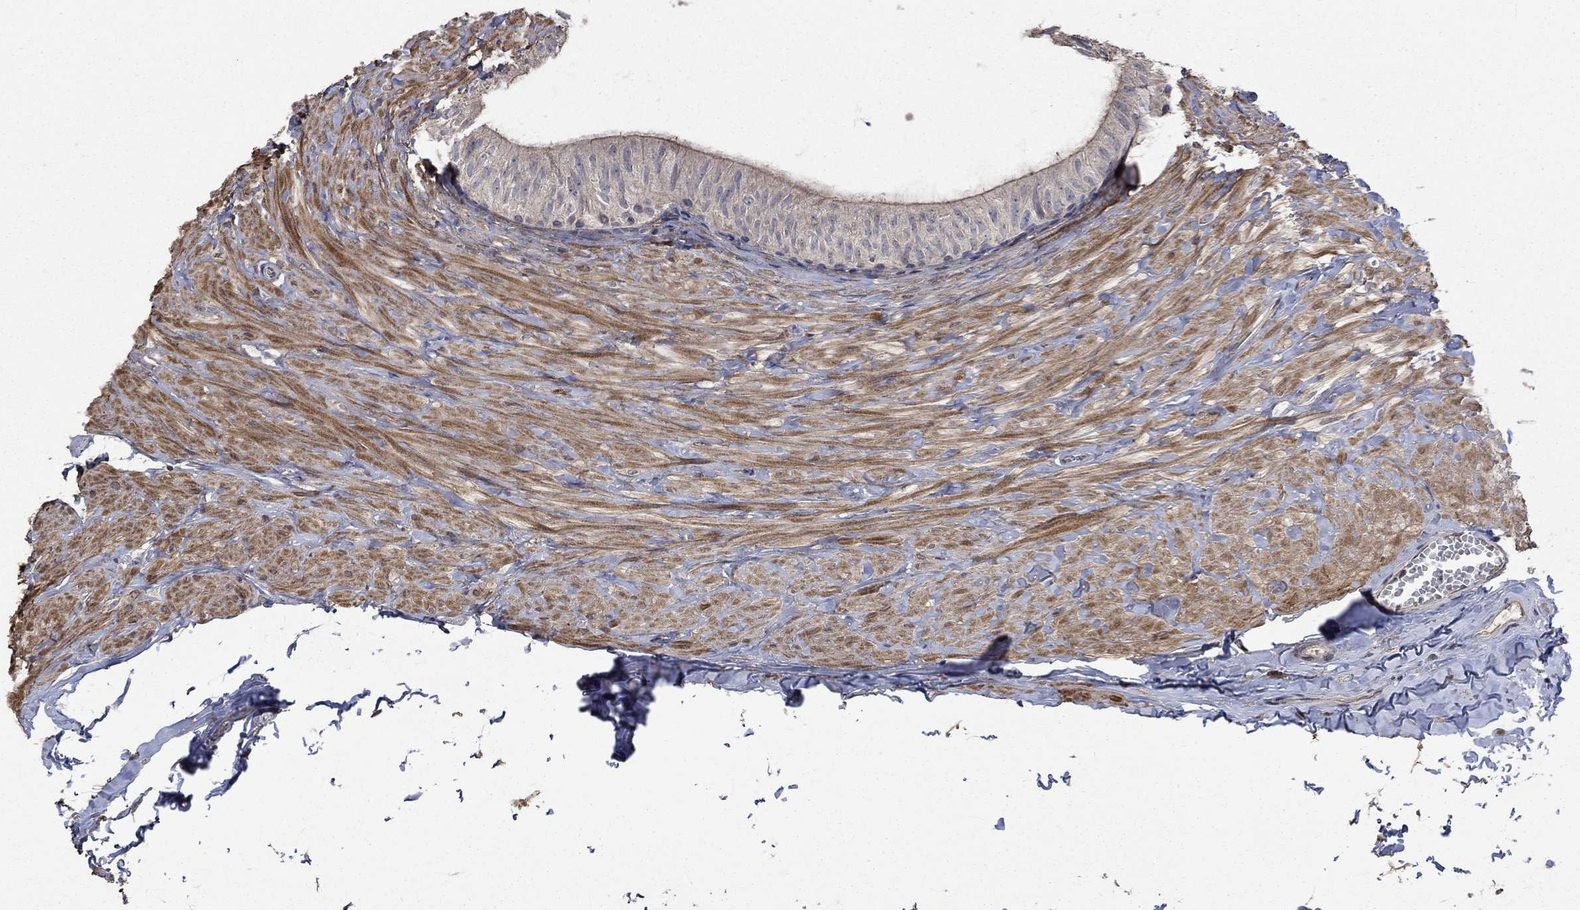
{"staining": {"intensity": "negative", "quantity": "none", "location": "none"}, "tissue": "epididymis", "cell_type": "Glandular cells", "image_type": "normal", "snomed": [{"axis": "morphology", "description": "Normal tissue, NOS"}, {"axis": "topography", "description": "Epididymis"}], "caption": "High power microscopy image of an immunohistochemistry micrograph of unremarkable epididymis, revealing no significant positivity in glandular cells. Nuclei are stained in blue.", "gene": "VCAN", "patient": {"sex": "male", "age": 32}}